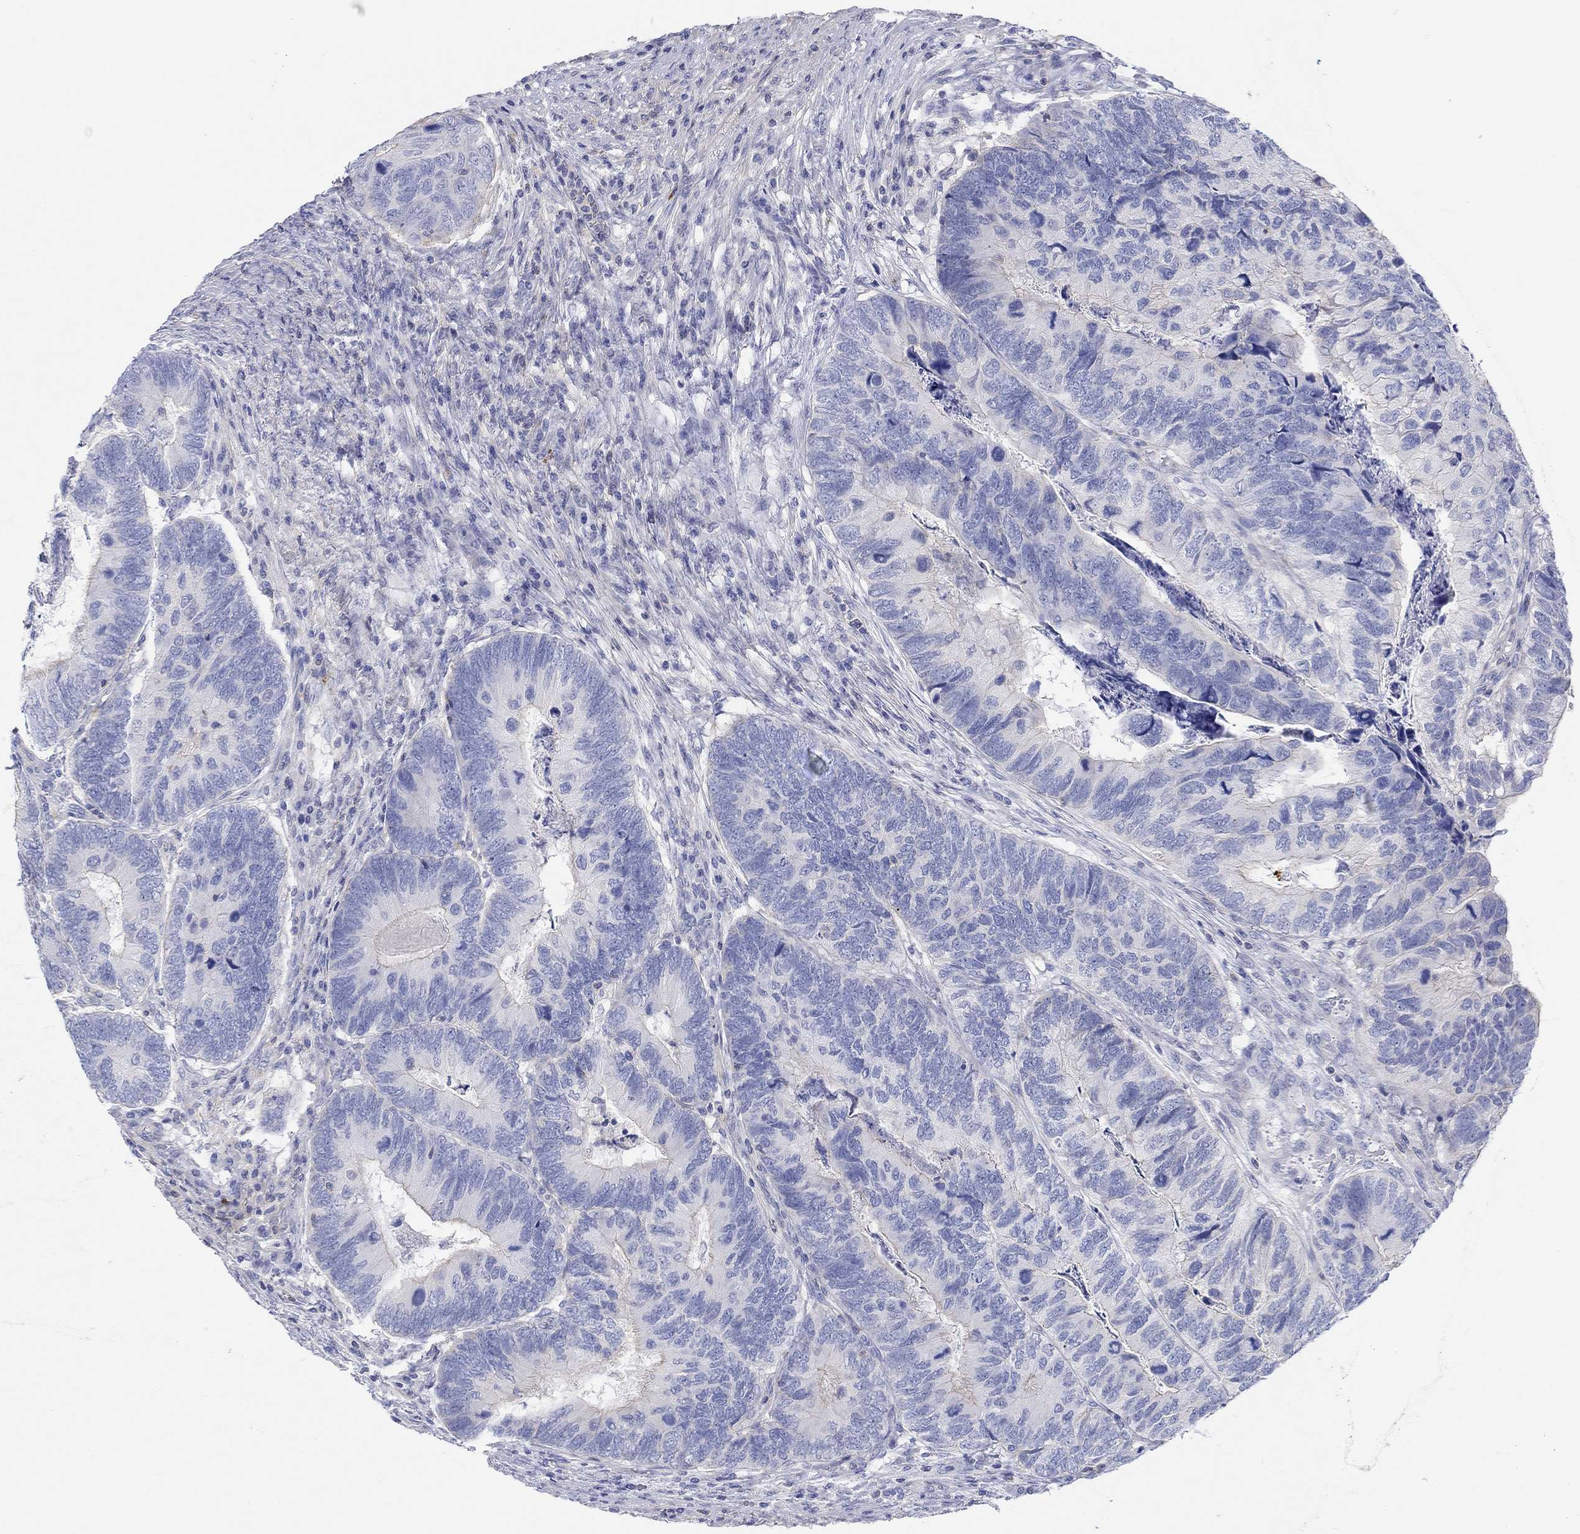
{"staining": {"intensity": "negative", "quantity": "none", "location": "none"}, "tissue": "colorectal cancer", "cell_type": "Tumor cells", "image_type": "cancer", "snomed": [{"axis": "morphology", "description": "Adenocarcinoma, NOS"}, {"axis": "topography", "description": "Colon"}], "caption": "Tumor cells are negative for protein expression in human adenocarcinoma (colorectal). (Stains: DAB IHC with hematoxylin counter stain, Microscopy: brightfield microscopy at high magnification).", "gene": "PPIL6", "patient": {"sex": "female", "age": 67}}